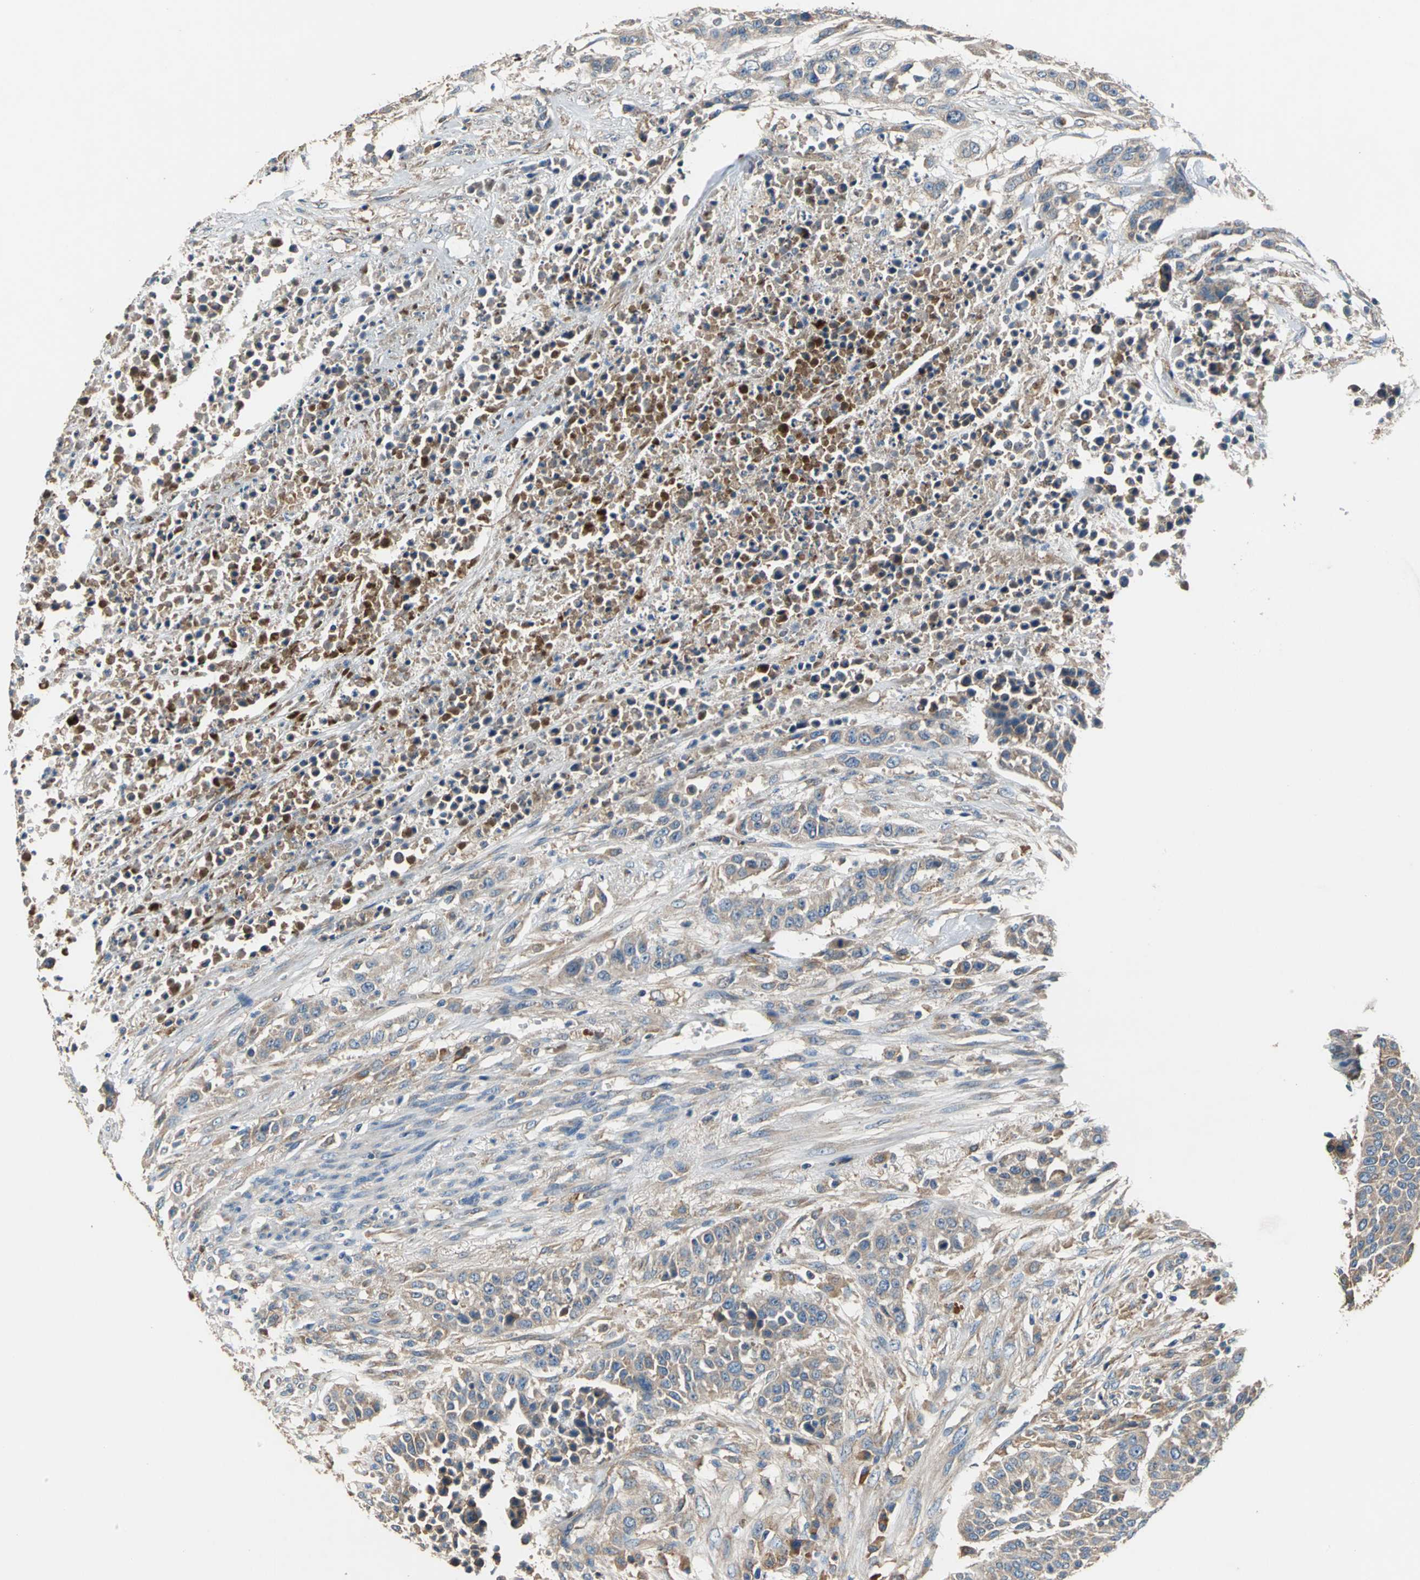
{"staining": {"intensity": "weak", "quantity": "25%-75%", "location": "cytoplasmic/membranous"}, "tissue": "urothelial cancer", "cell_type": "Tumor cells", "image_type": "cancer", "snomed": [{"axis": "morphology", "description": "Urothelial carcinoma, High grade"}, {"axis": "topography", "description": "Urinary bladder"}], "caption": "Brown immunohistochemical staining in urothelial carcinoma (high-grade) demonstrates weak cytoplasmic/membranous staining in approximately 25%-75% of tumor cells. (DAB (3,3'-diaminobenzidine) IHC, brown staining for protein, blue staining for nuclei).", "gene": "HEPH", "patient": {"sex": "male", "age": 74}}